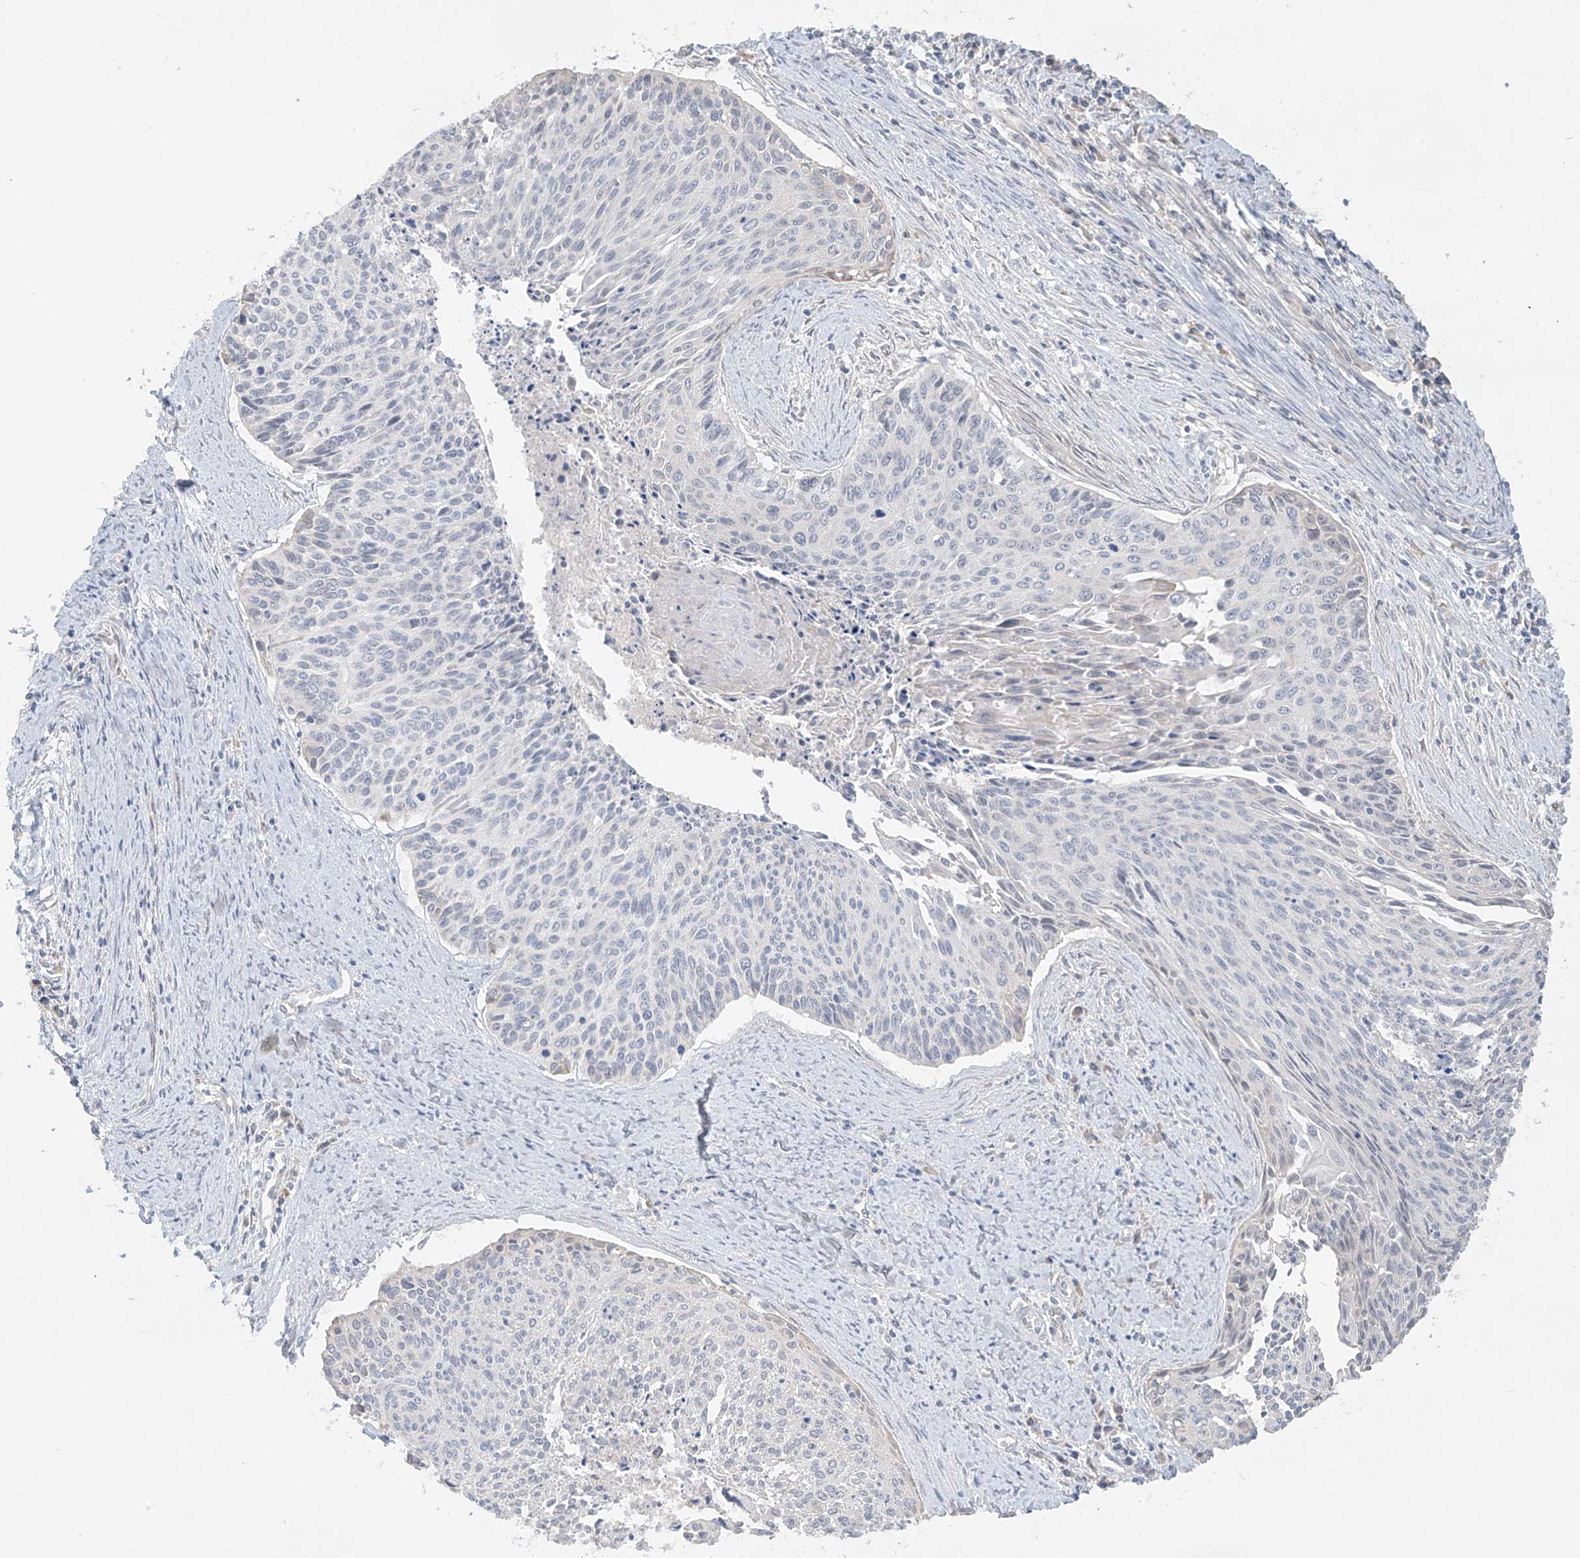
{"staining": {"intensity": "negative", "quantity": "none", "location": "none"}, "tissue": "cervical cancer", "cell_type": "Tumor cells", "image_type": "cancer", "snomed": [{"axis": "morphology", "description": "Squamous cell carcinoma, NOS"}, {"axis": "topography", "description": "Cervix"}], "caption": "Squamous cell carcinoma (cervical) stained for a protein using immunohistochemistry shows no staining tumor cells.", "gene": "DCDC2", "patient": {"sex": "female", "age": 55}}